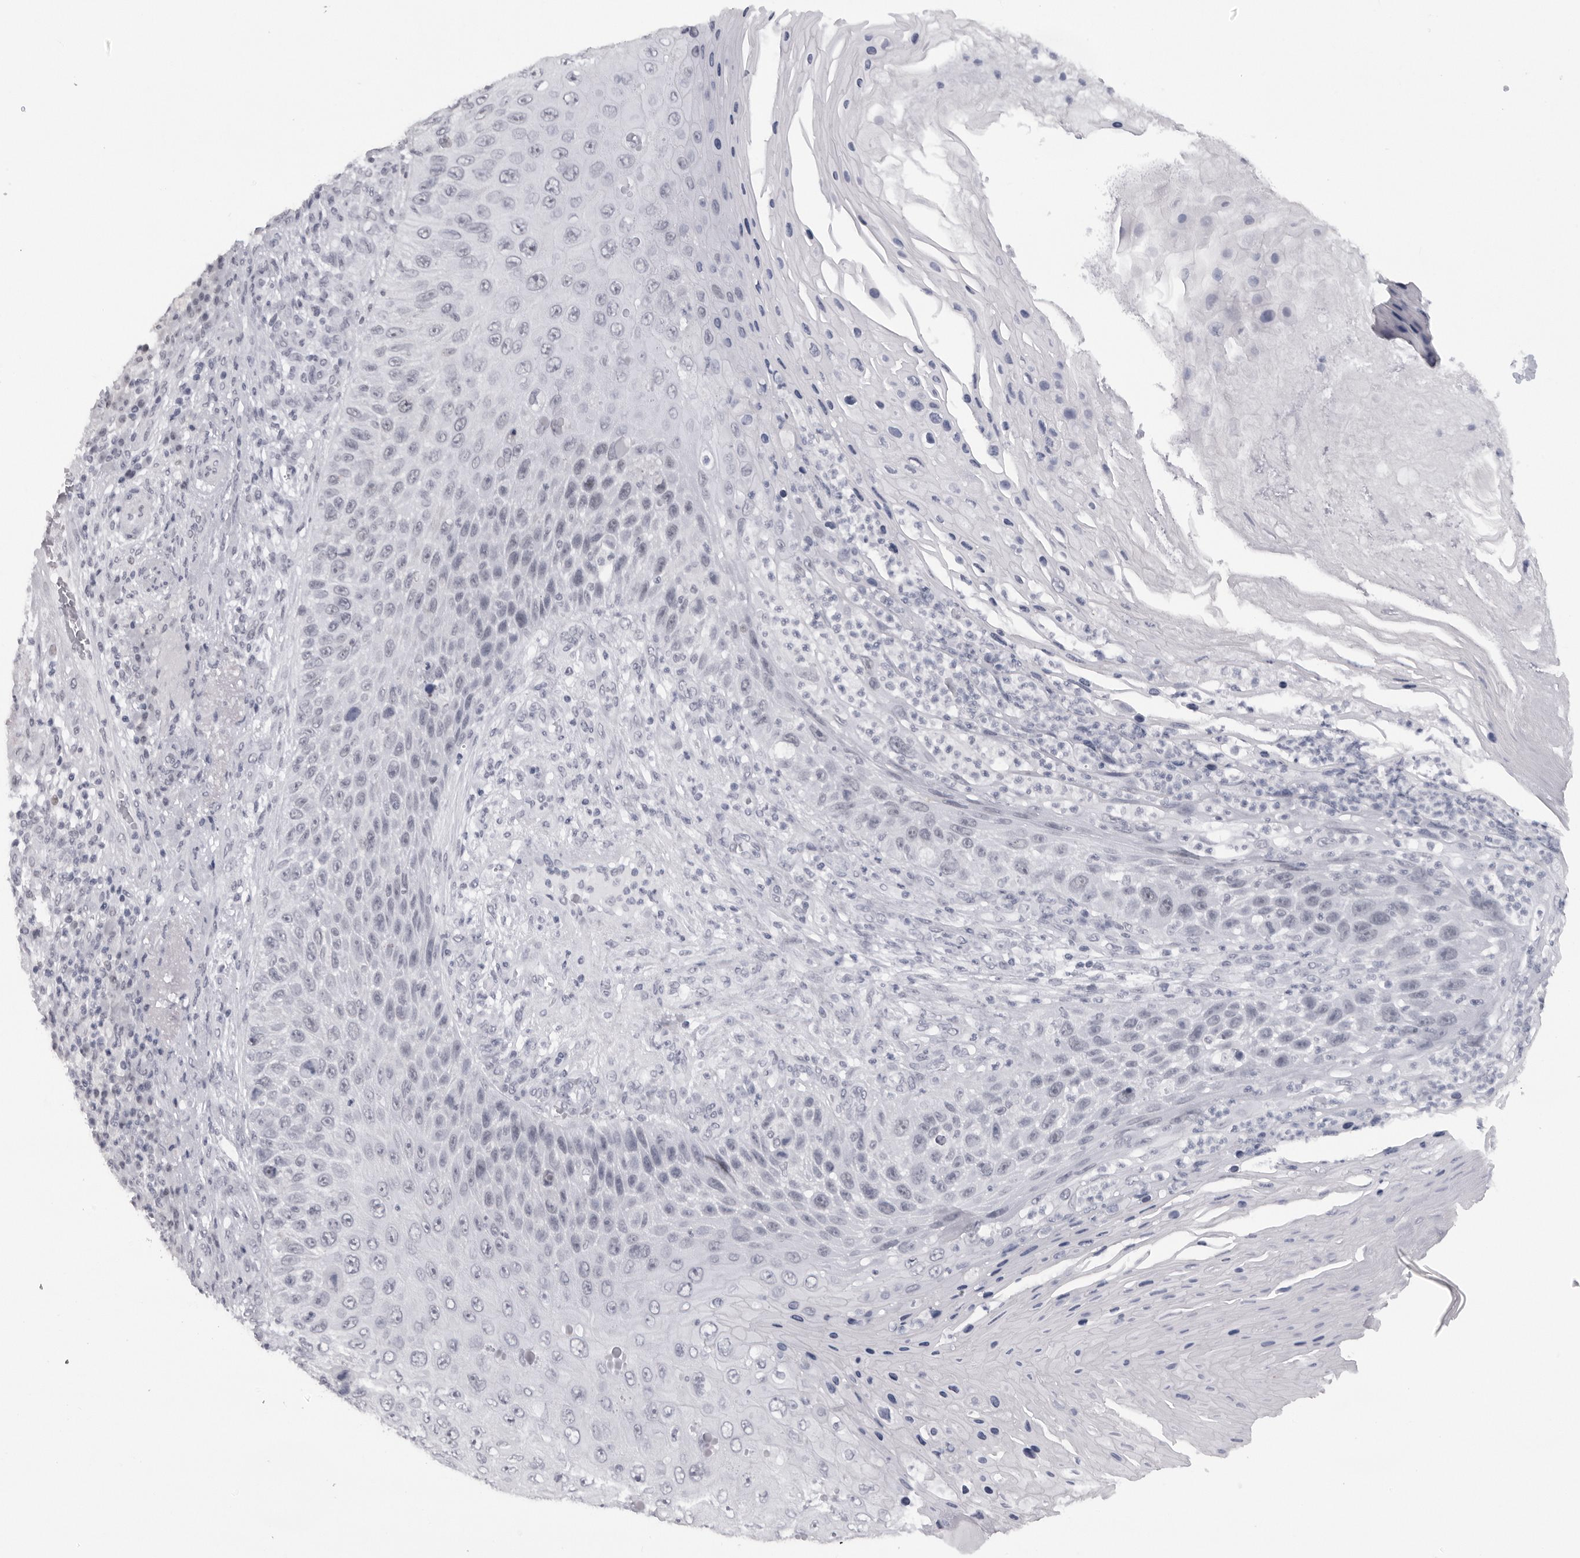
{"staining": {"intensity": "negative", "quantity": "none", "location": "none"}, "tissue": "skin cancer", "cell_type": "Tumor cells", "image_type": "cancer", "snomed": [{"axis": "morphology", "description": "Squamous cell carcinoma, NOS"}, {"axis": "topography", "description": "Skin"}], "caption": "There is no significant staining in tumor cells of squamous cell carcinoma (skin).", "gene": "ESPN", "patient": {"sex": "female", "age": 88}}